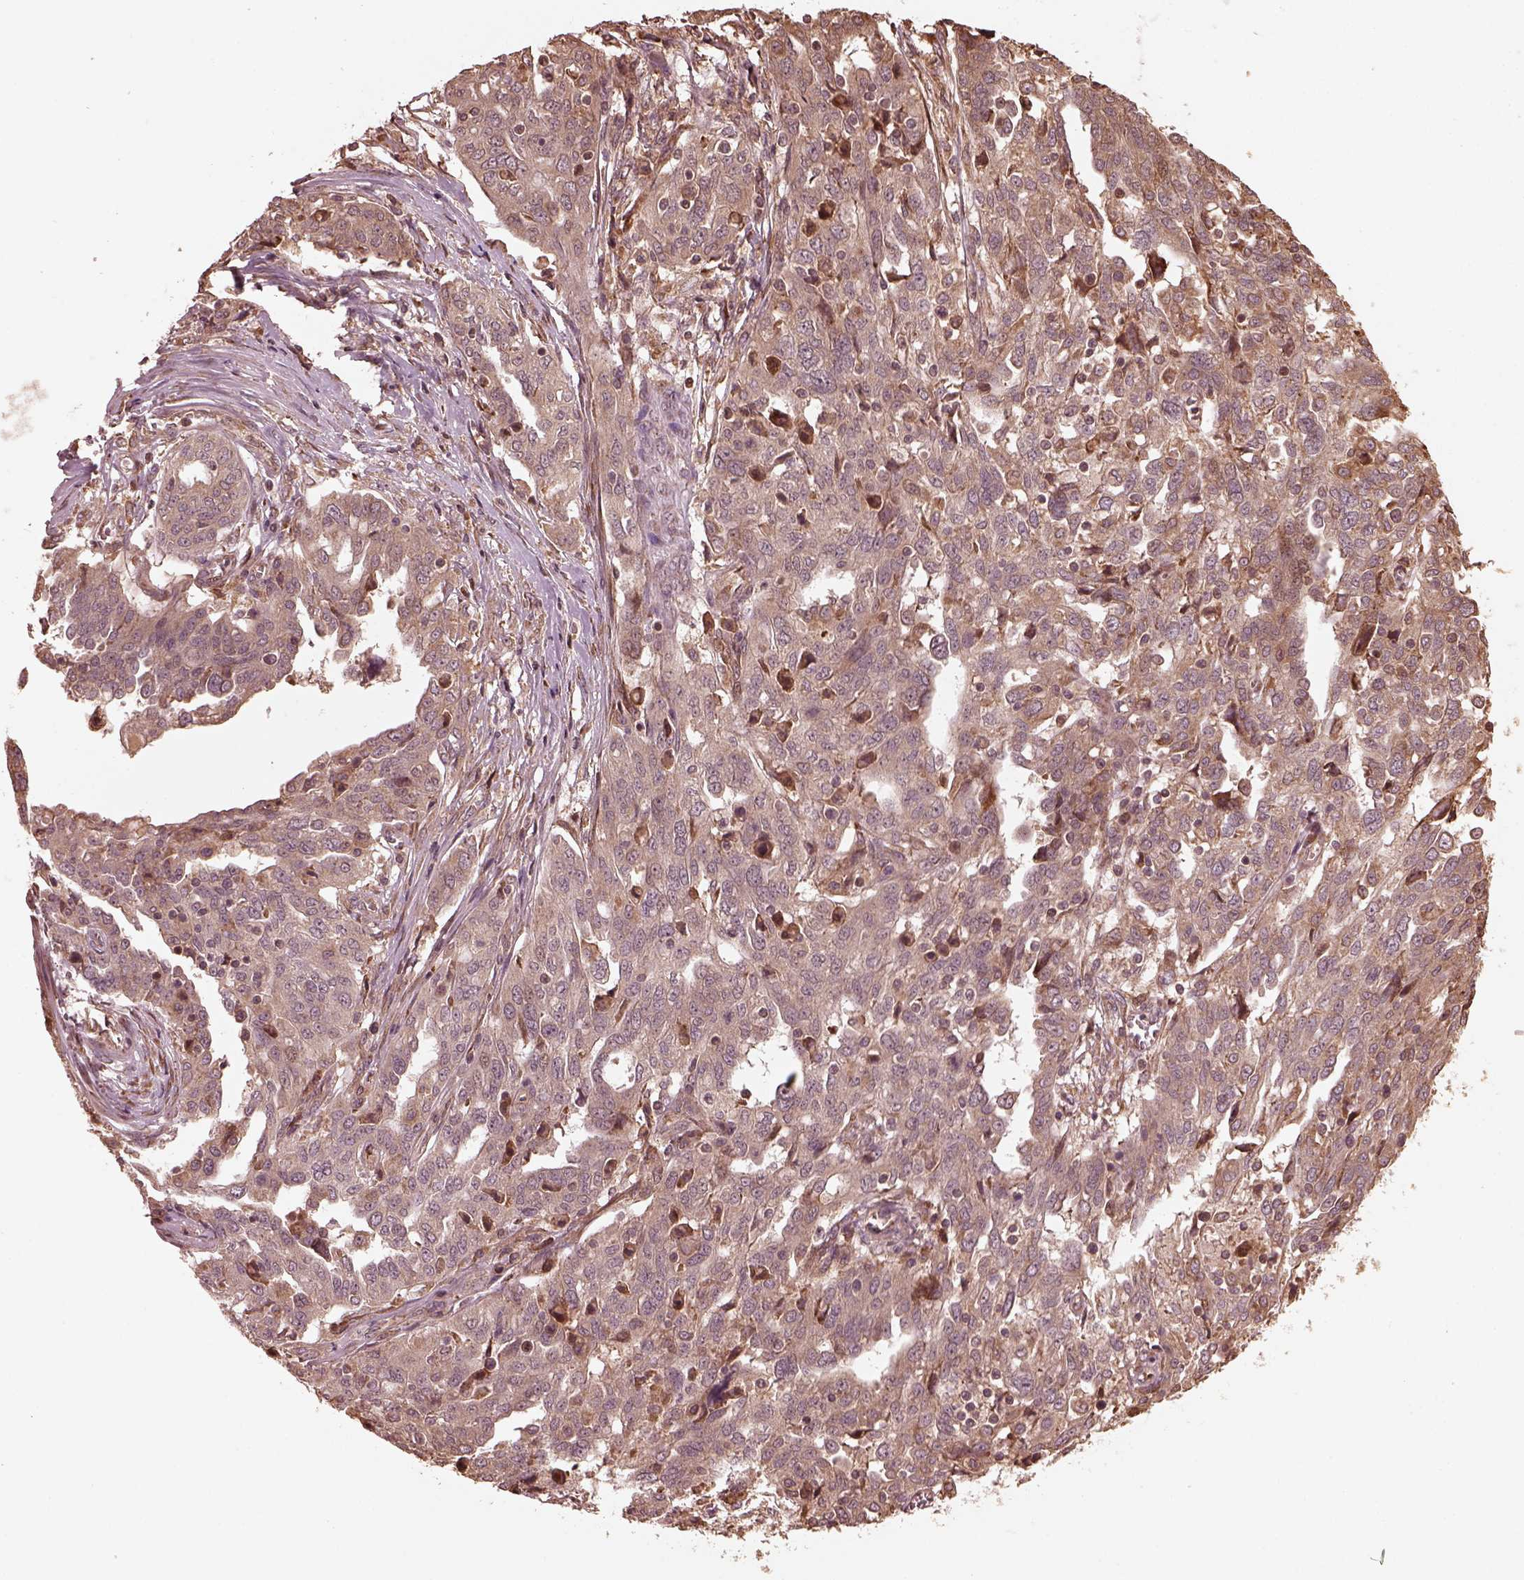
{"staining": {"intensity": "weak", "quantity": ">75%", "location": "cytoplasmic/membranous"}, "tissue": "ovarian cancer", "cell_type": "Tumor cells", "image_type": "cancer", "snomed": [{"axis": "morphology", "description": "Cystadenocarcinoma, serous, NOS"}, {"axis": "topography", "description": "Ovary"}], "caption": "Protein analysis of ovarian serous cystadenocarcinoma tissue exhibits weak cytoplasmic/membranous expression in about >75% of tumor cells.", "gene": "ZNF292", "patient": {"sex": "female", "age": 67}}